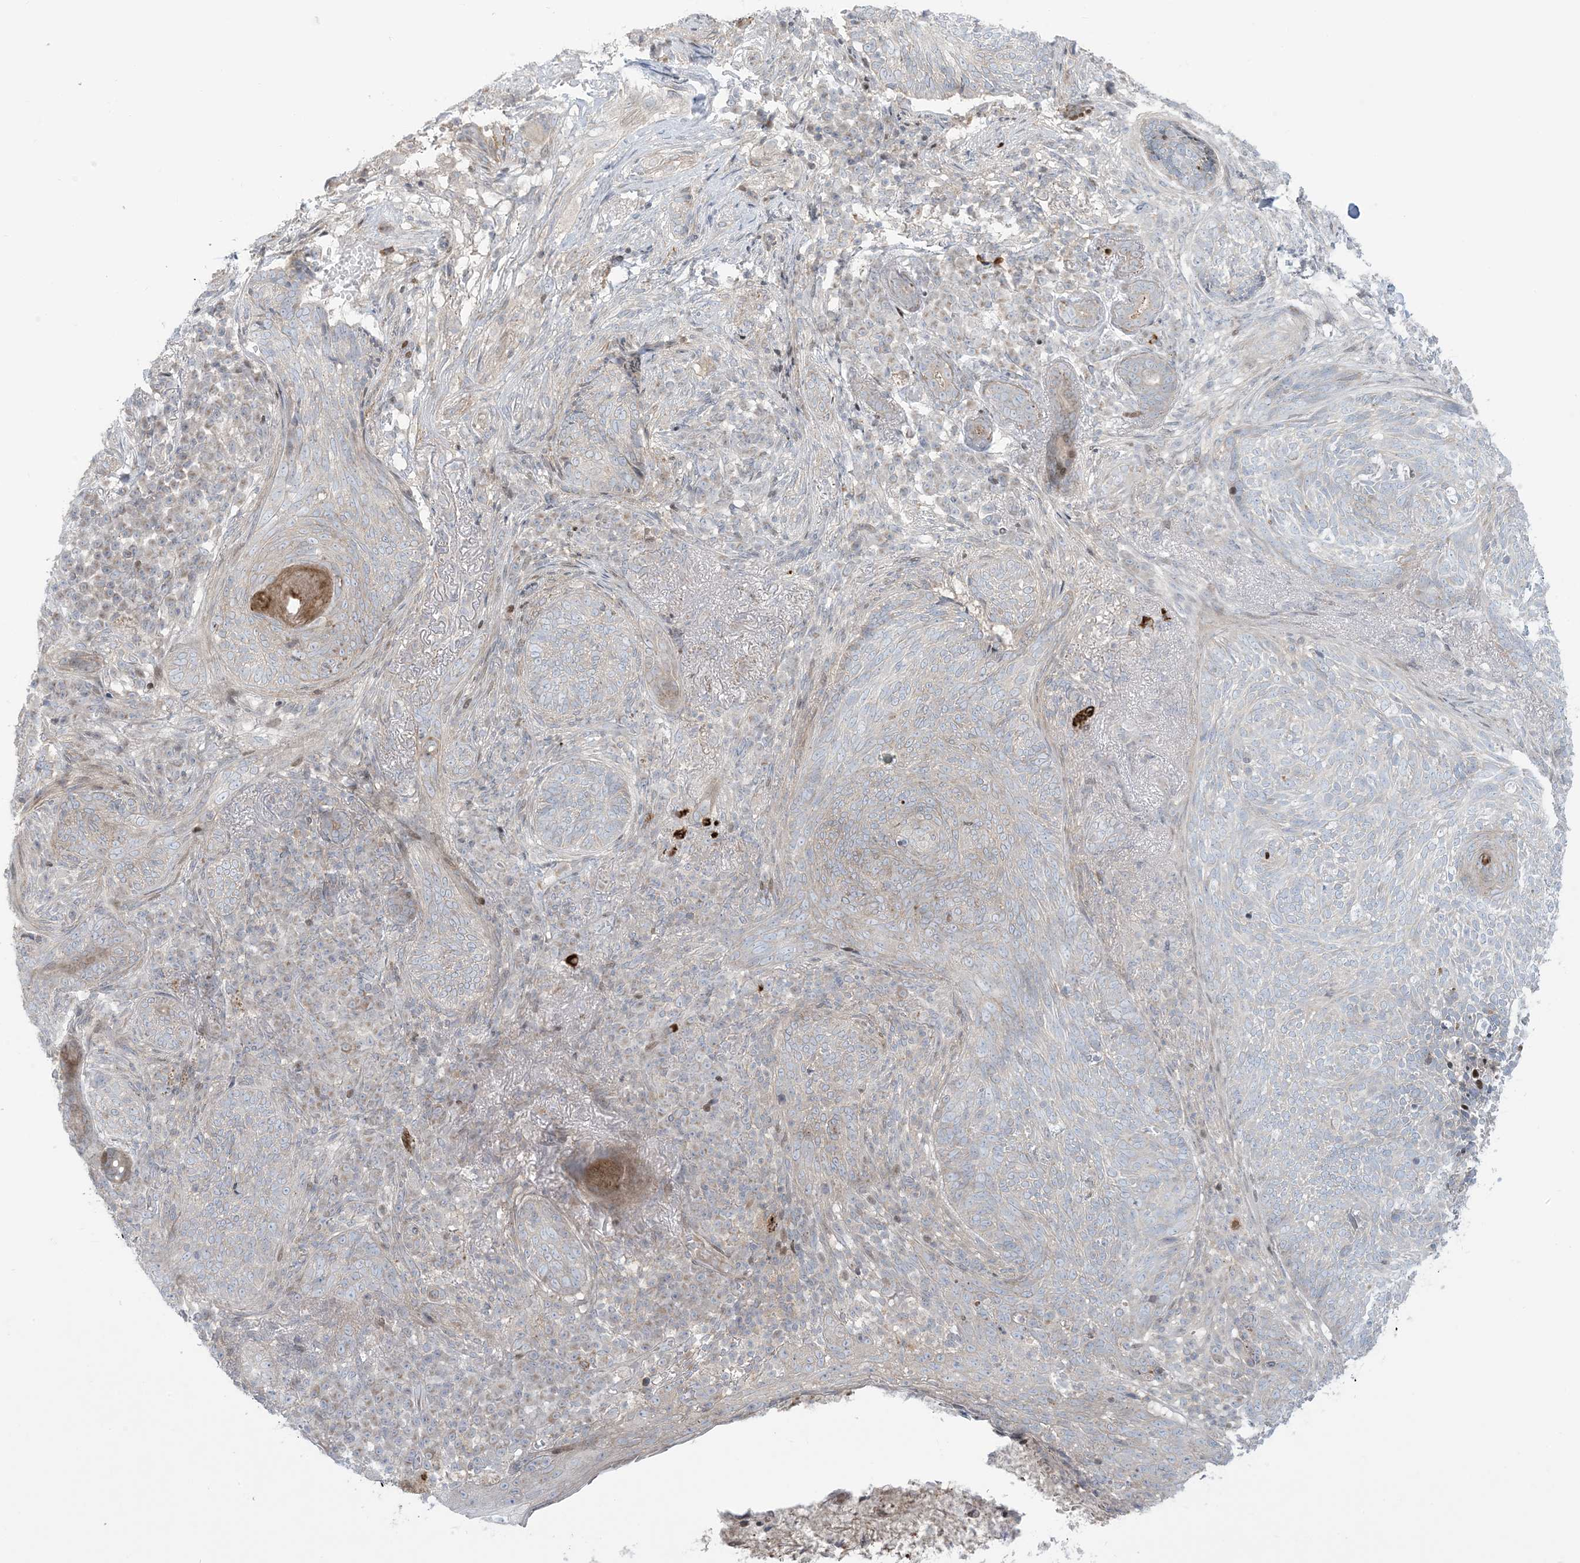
{"staining": {"intensity": "negative", "quantity": "none", "location": "none"}, "tissue": "skin cancer", "cell_type": "Tumor cells", "image_type": "cancer", "snomed": [{"axis": "morphology", "description": "Basal cell carcinoma"}, {"axis": "topography", "description": "Skin"}], "caption": "Immunohistochemistry (IHC) micrograph of neoplastic tissue: skin cancer (basal cell carcinoma) stained with DAB demonstrates no significant protein staining in tumor cells.", "gene": "AFTPH", "patient": {"sex": "male", "age": 85}}